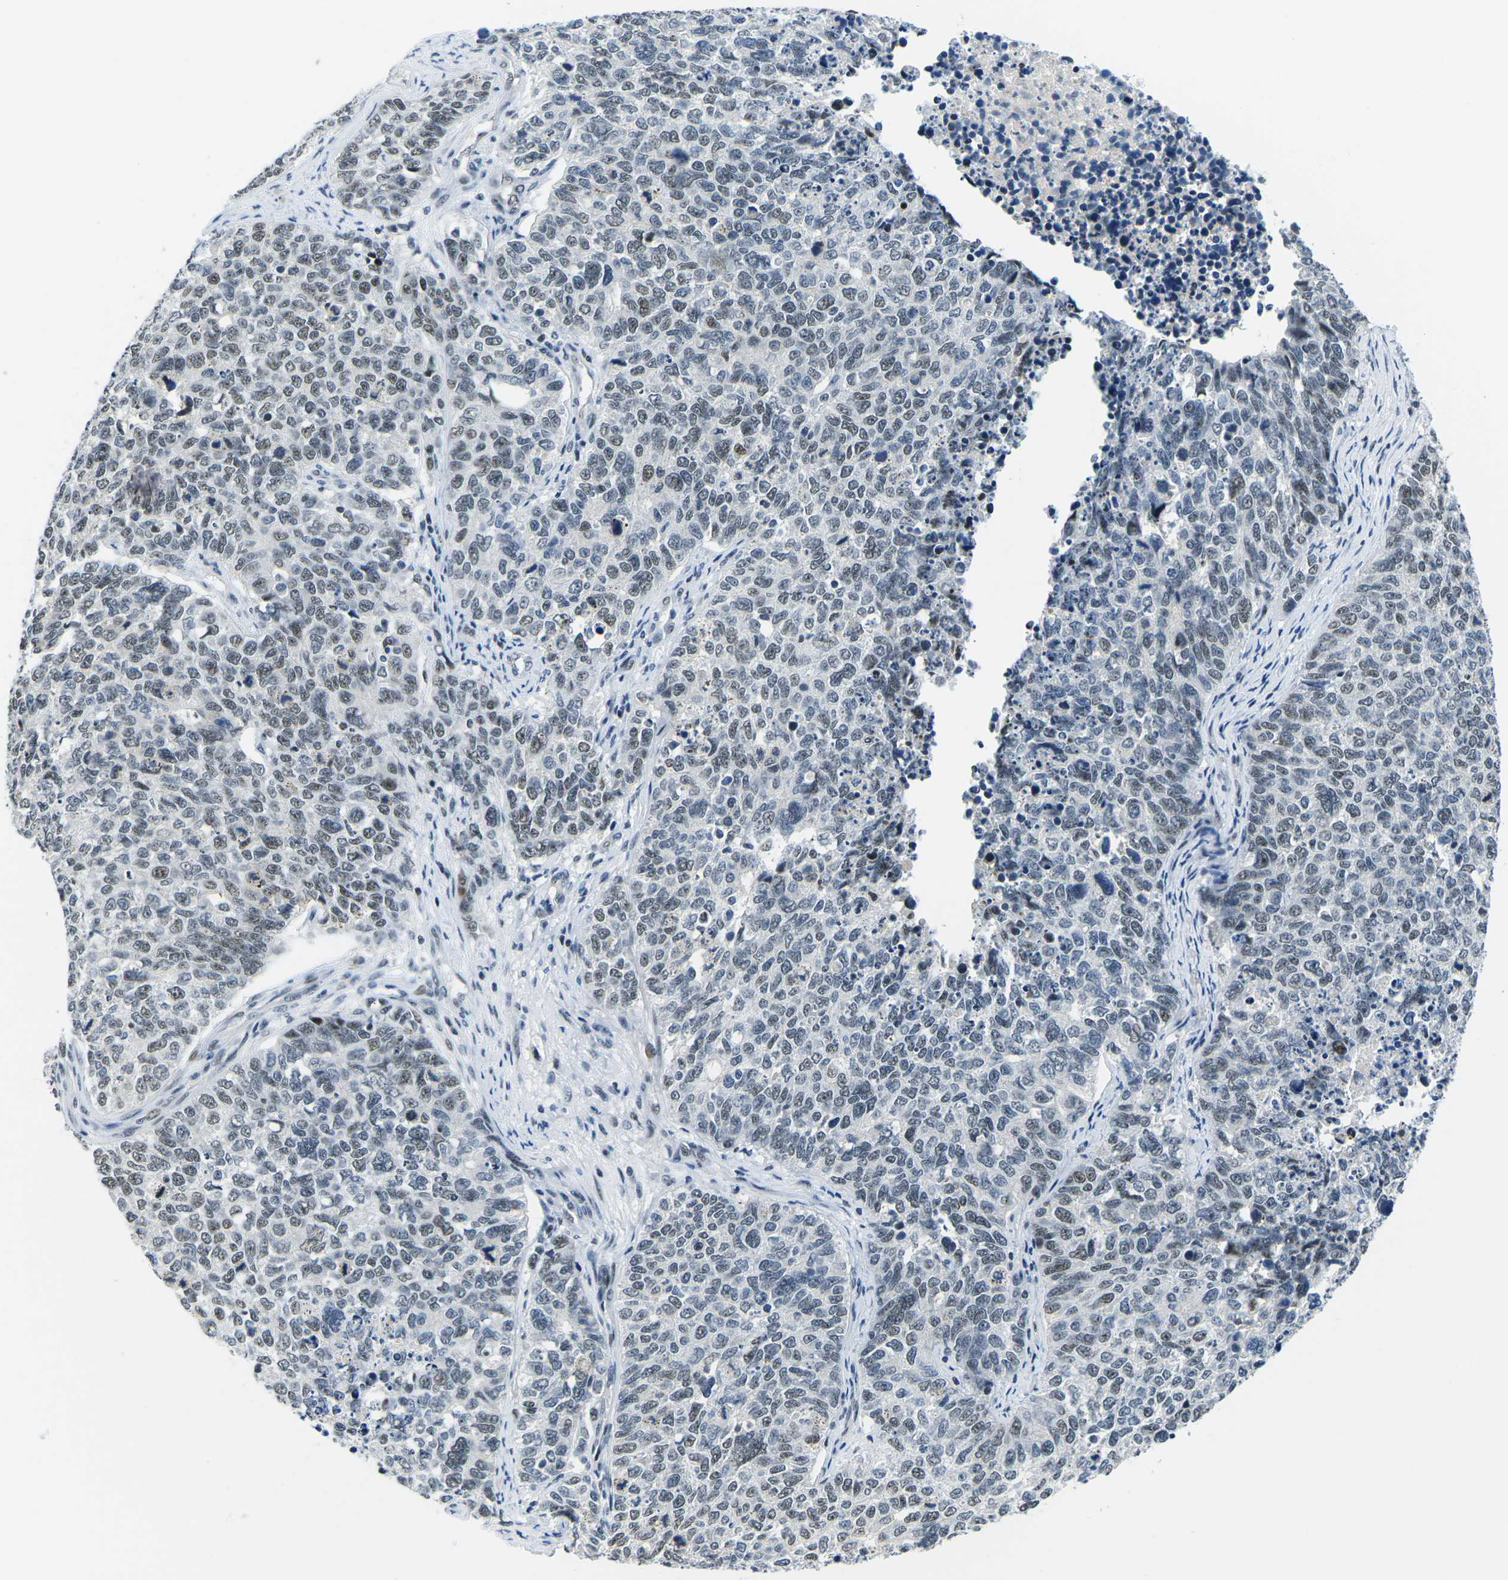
{"staining": {"intensity": "weak", "quantity": "25%-75%", "location": "nuclear"}, "tissue": "cervical cancer", "cell_type": "Tumor cells", "image_type": "cancer", "snomed": [{"axis": "morphology", "description": "Squamous cell carcinoma, NOS"}, {"axis": "topography", "description": "Cervix"}], "caption": "This image displays cervical squamous cell carcinoma stained with immunohistochemistry (IHC) to label a protein in brown. The nuclear of tumor cells show weak positivity for the protein. Nuclei are counter-stained blue.", "gene": "PRPF8", "patient": {"sex": "female", "age": 63}}